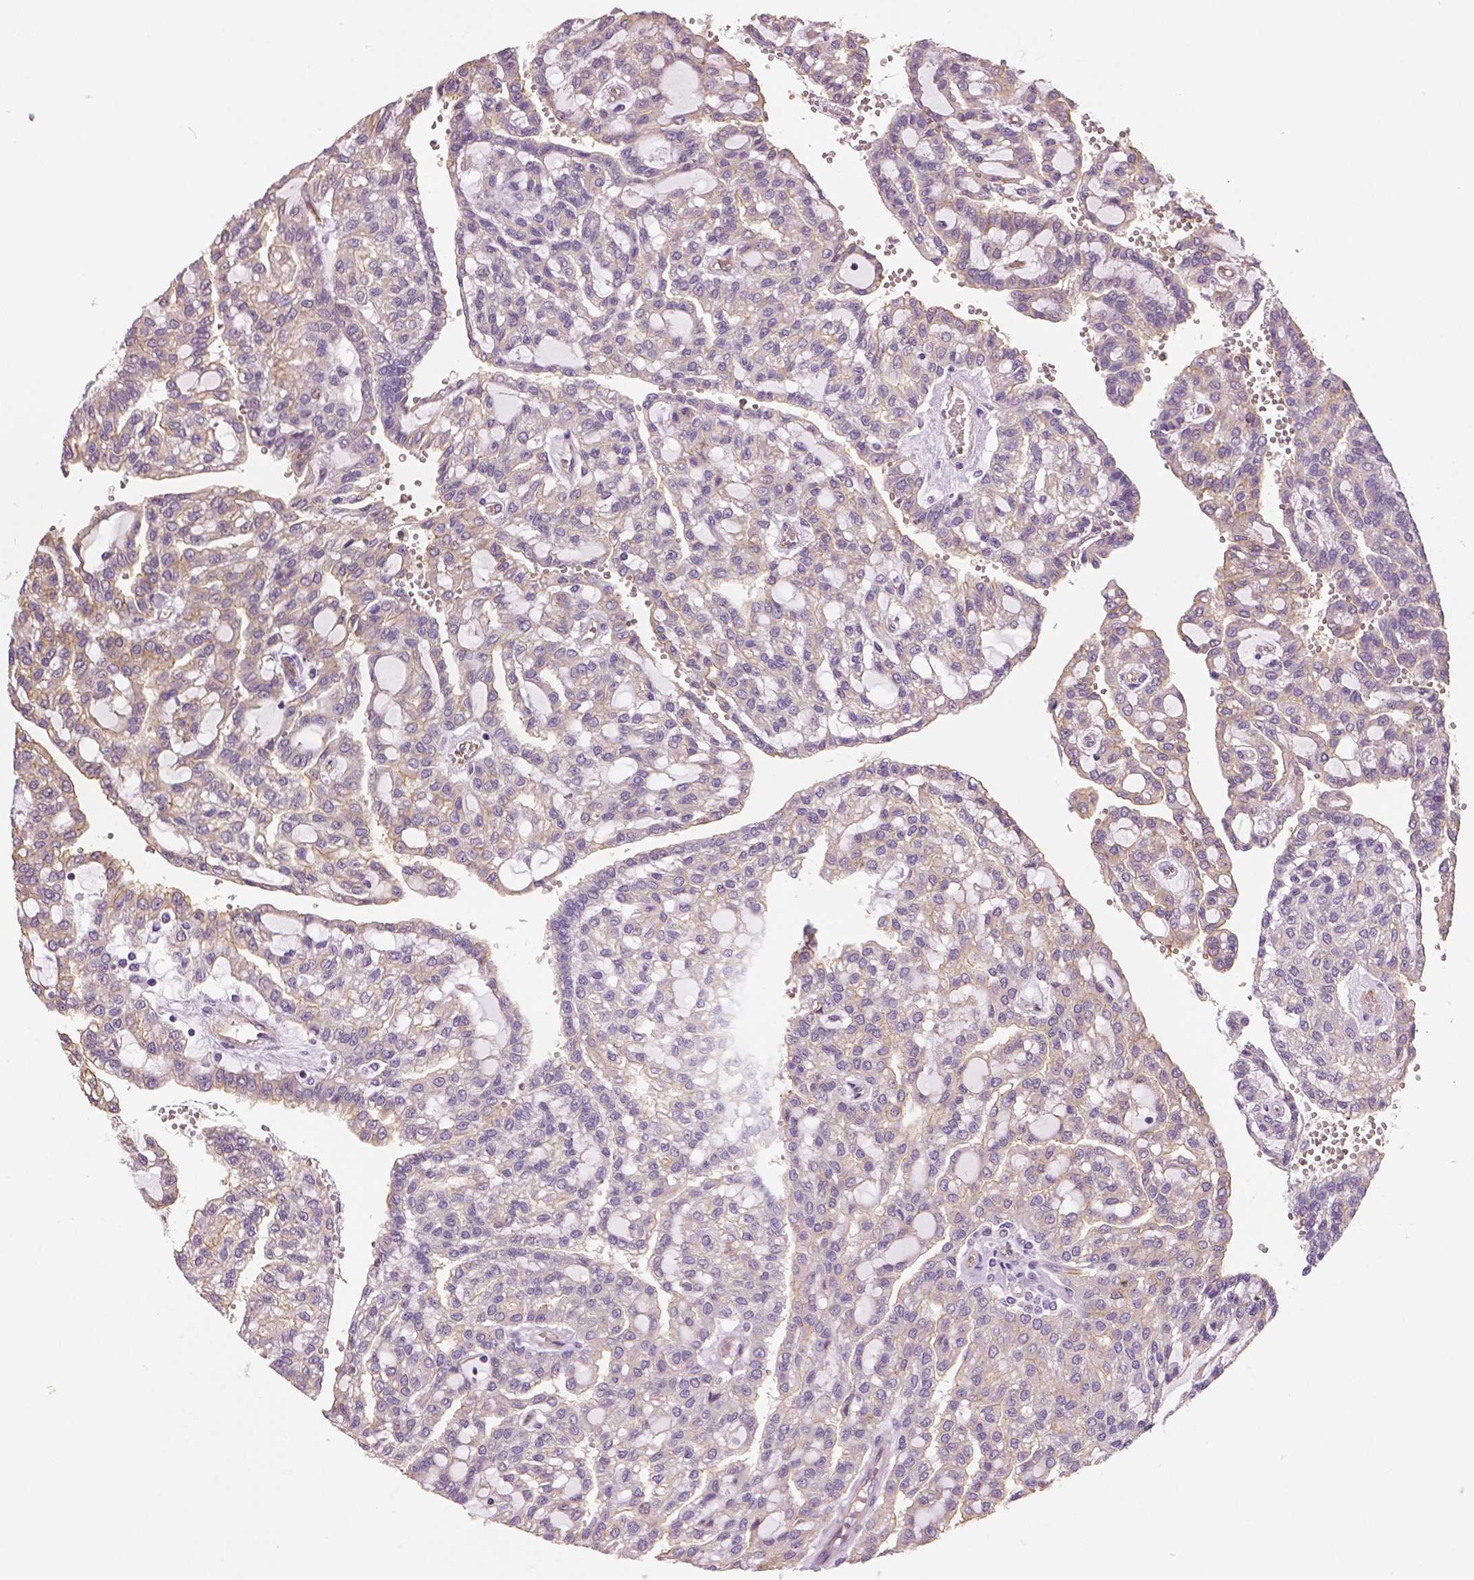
{"staining": {"intensity": "negative", "quantity": "none", "location": "none"}, "tissue": "renal cancer", "cell_type": "Tumor cells", "image_type": "cancer", "snomed": [{"axis": "morphology", "description": "Adenocarcinoma, NOS"}, {"axis": "topography", "description": "Kidney"}], "caption": "An image of adenocarcinoma (renal) stained for a protein exhibits no brown staining in tumor cells. Nuclei are stained in blue.", "gene": "MKI67", "patient": {"sex": "male", "age": 63}}